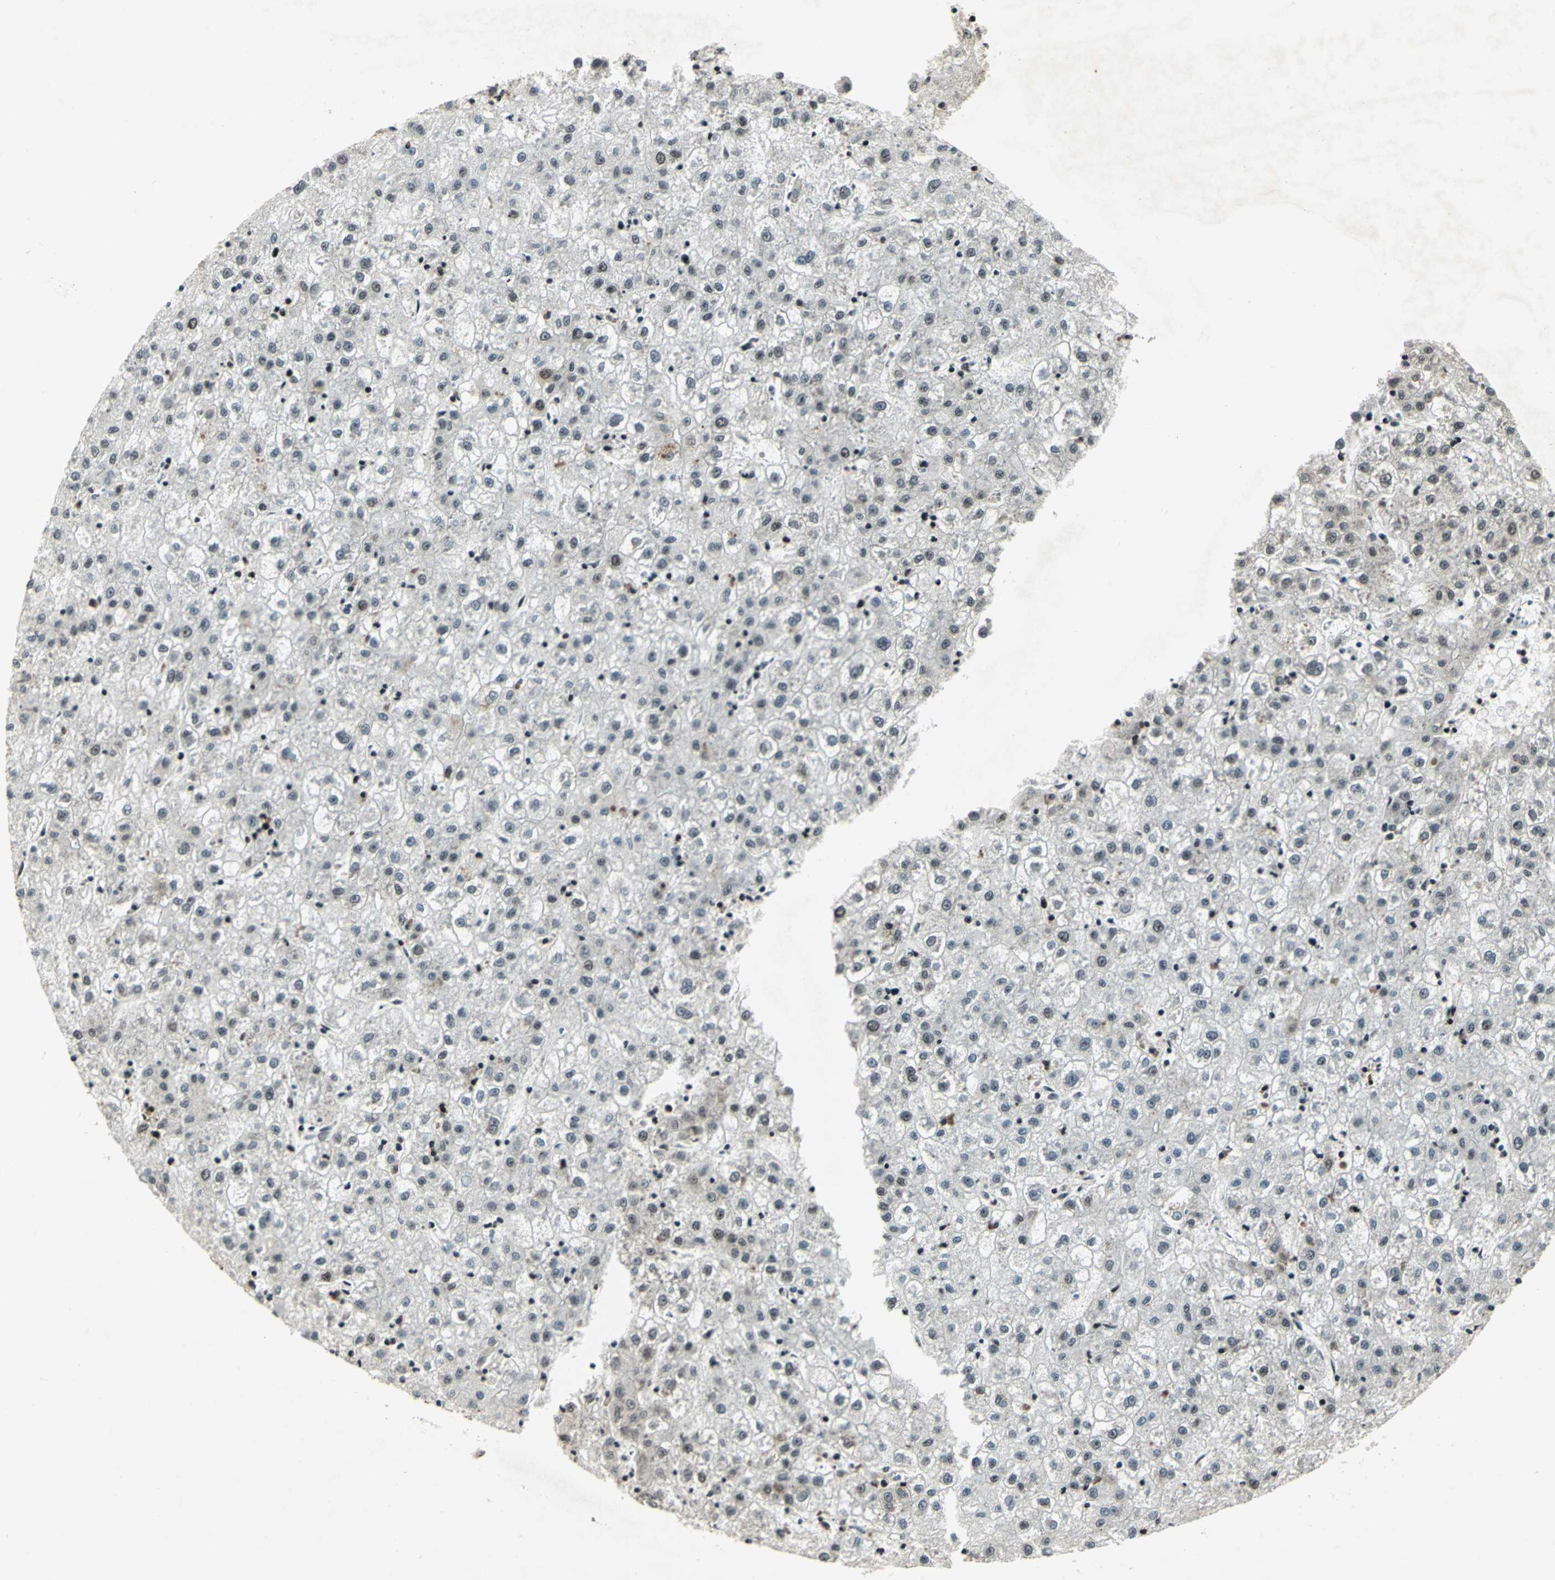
{"staining": {"intensity": "negative", "quantity": "none", "location": "none"}, "tissue": "liver cancer", "cell_type": "Tumor cells", "image_type": "cancer", "snomed": [{"axis": "morphology", "description": "Carcinoma, Hepatocellular, NOS"}, {"axis": "topography", "description": "Liver"}], "caption": "Immunohistochemistry (IHC) histopathology image of neoplastic tissue: liver cancer (hepatocellular carcinoma) stained with DAB (3,3'-diaminobenzidine) shows no significant protein positivity in tumor cells.", "gene": "UBTF", "patient": {"sex": "male", "age": 72}}